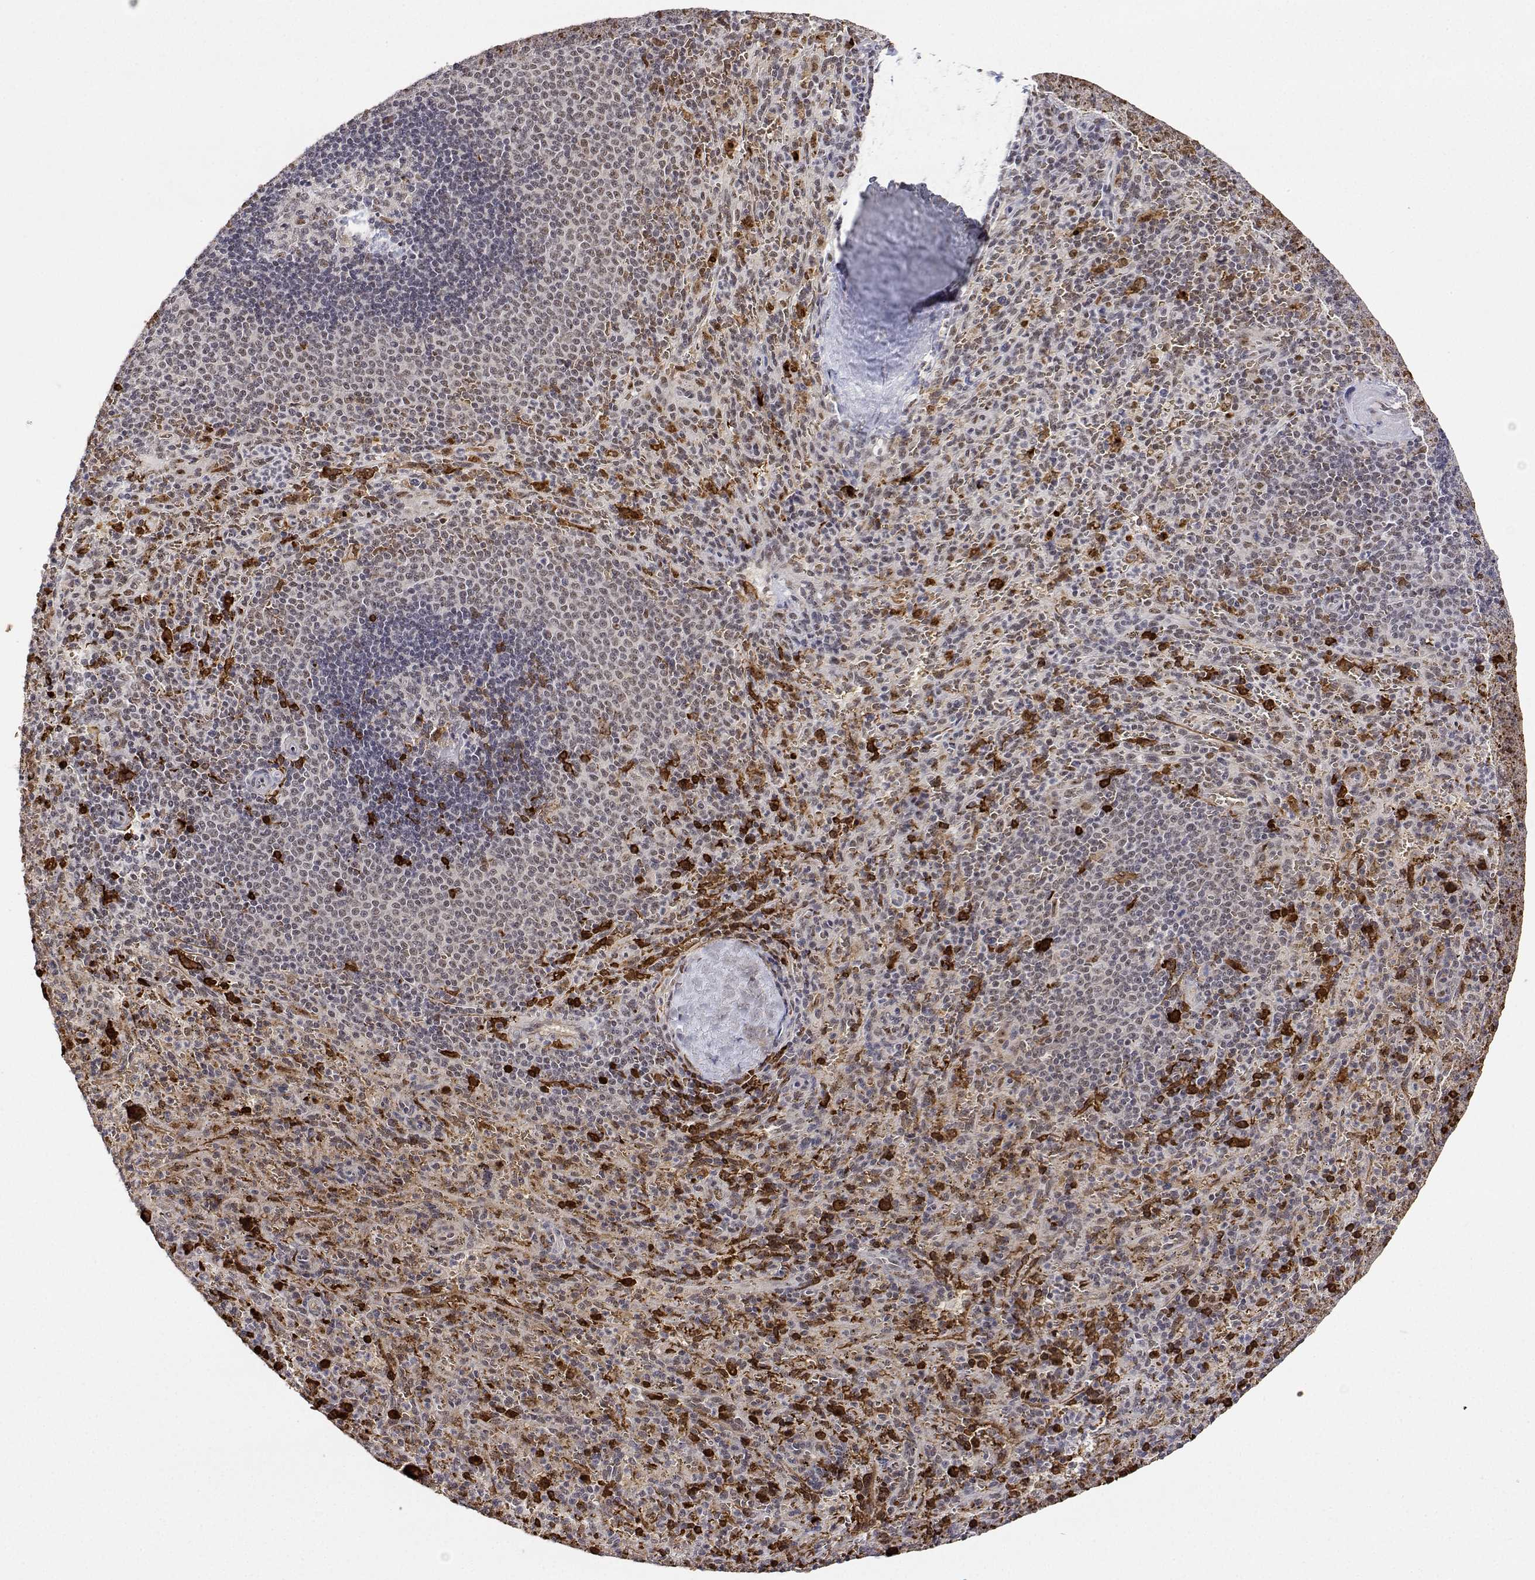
{"staining": {"intensity": "strong", "quantity": "<25%", "location": "cytoplasmic/membranous,nuclear"}, "tissue": "spleen", "cell_type": "Cells in red pulp", "image_type": "normal", "snomed": [{"axis": "morphology", "description": "Normal tissue, NOS"}, {"axis": "topography", "description": "Spleen"}], "caption": "IHC staining of normal spleen, which reveals medium levels of strong cytoplasmic/membranous,nuclear expression in about <25% of cells in red pulp indicating strong cytoplasmic/membranous,nuclear protein positivity. The staining was performed using DAB (3,3'-diaminobenzidine) (brown) for protein detection and nuclei were counterstained in hematoxylin (blue).", "gene": "ADAR", "patient": {"sex": "male", "age": 57}}